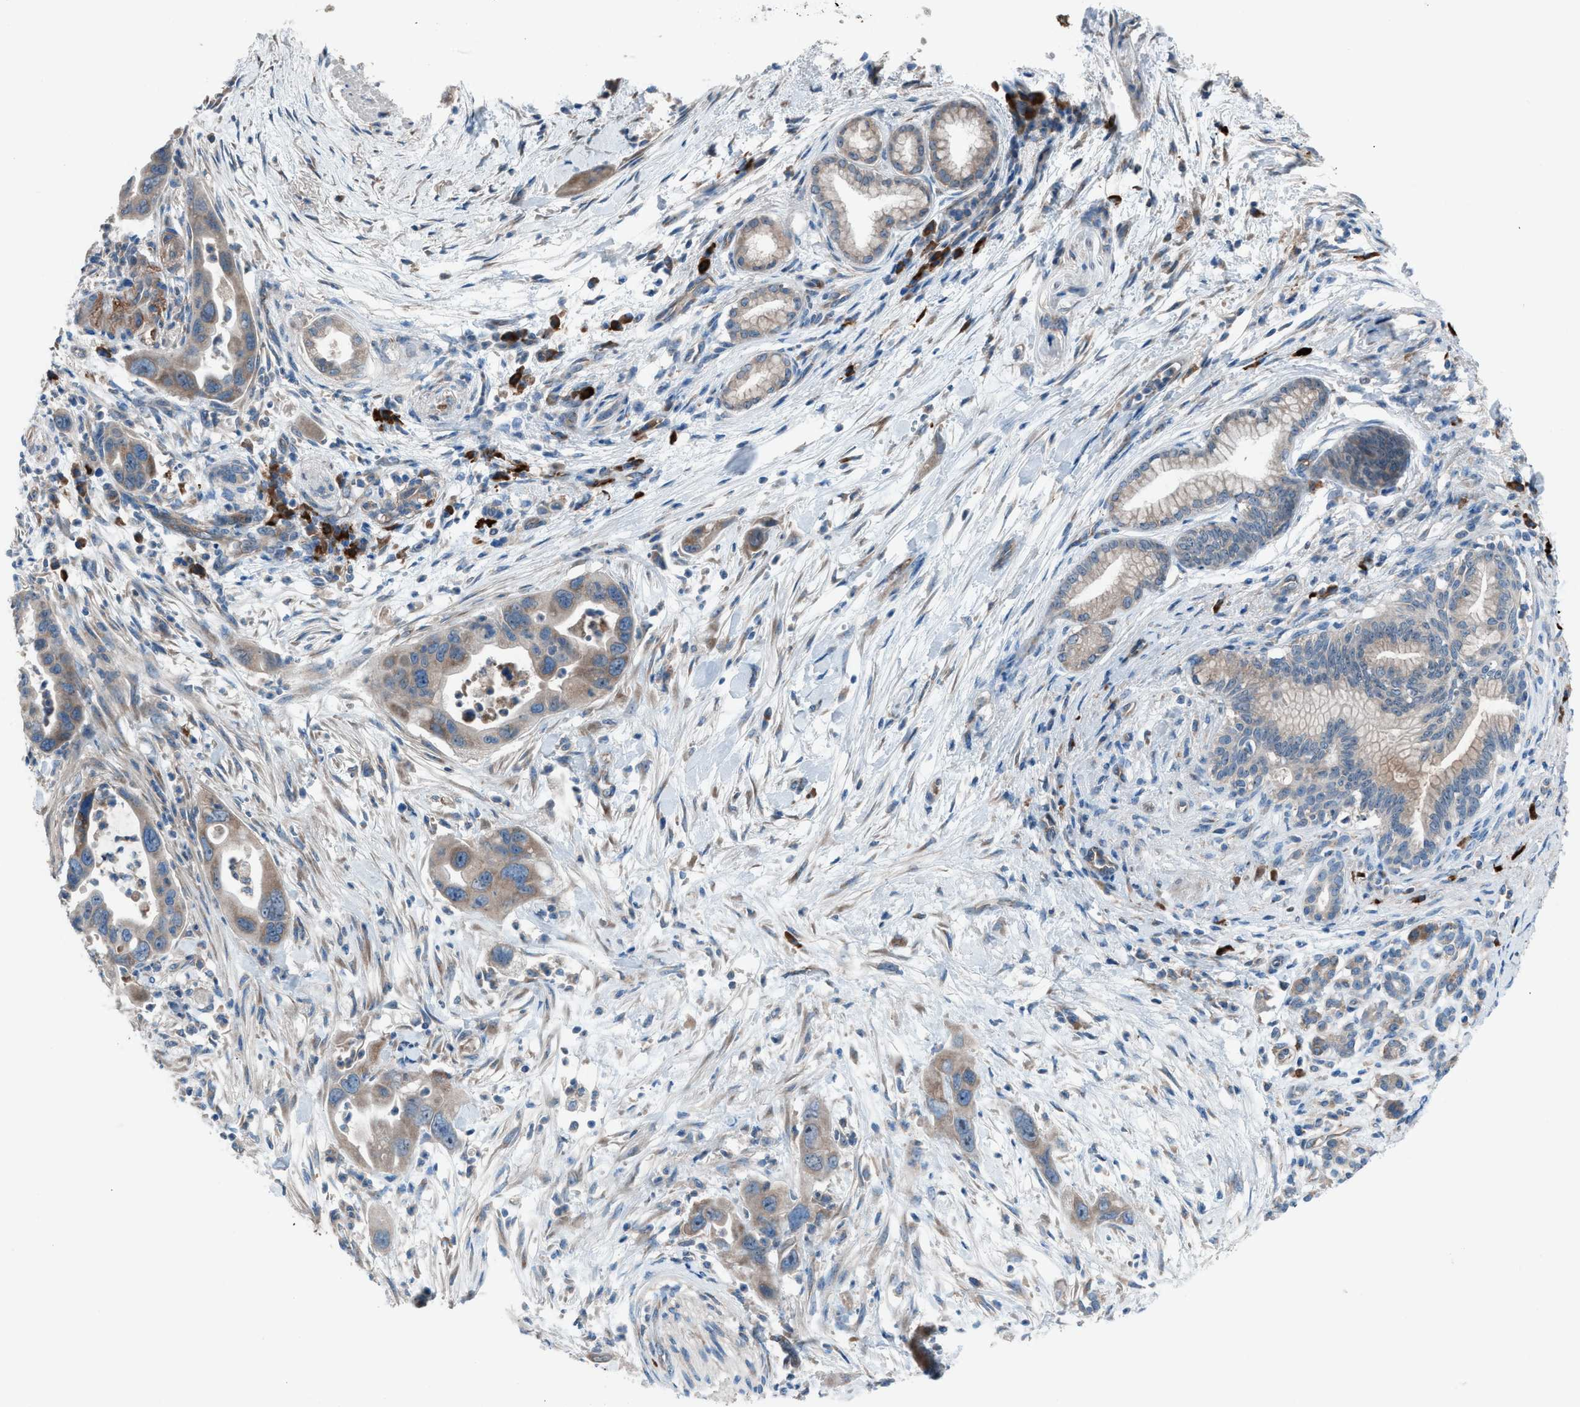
{"staining": {"intensity": "weak", "quantity": "25%-75%", "location": "cytoplasmic/membranous"}, "tissue": "pancreatic cancer", "cell_type": "Tumor cells", "image_type": "cancer", "snomed": [{"axis": "morphology", "description": "Normal tissue, NOS"}, {"axis": "morphology", "description": "Adenocarcinoma, NOS"}, {"axis": "topography", "description": "Pancreas"}], "caption": "Protein expression analysis of human pancreatic adenocarcinoma reveals weak cytoplasmic/membranous staining in approximately 25%-75% of tumor cells.", "gene": "HEG1", "patient": {"sex": "female", "age": 71}}